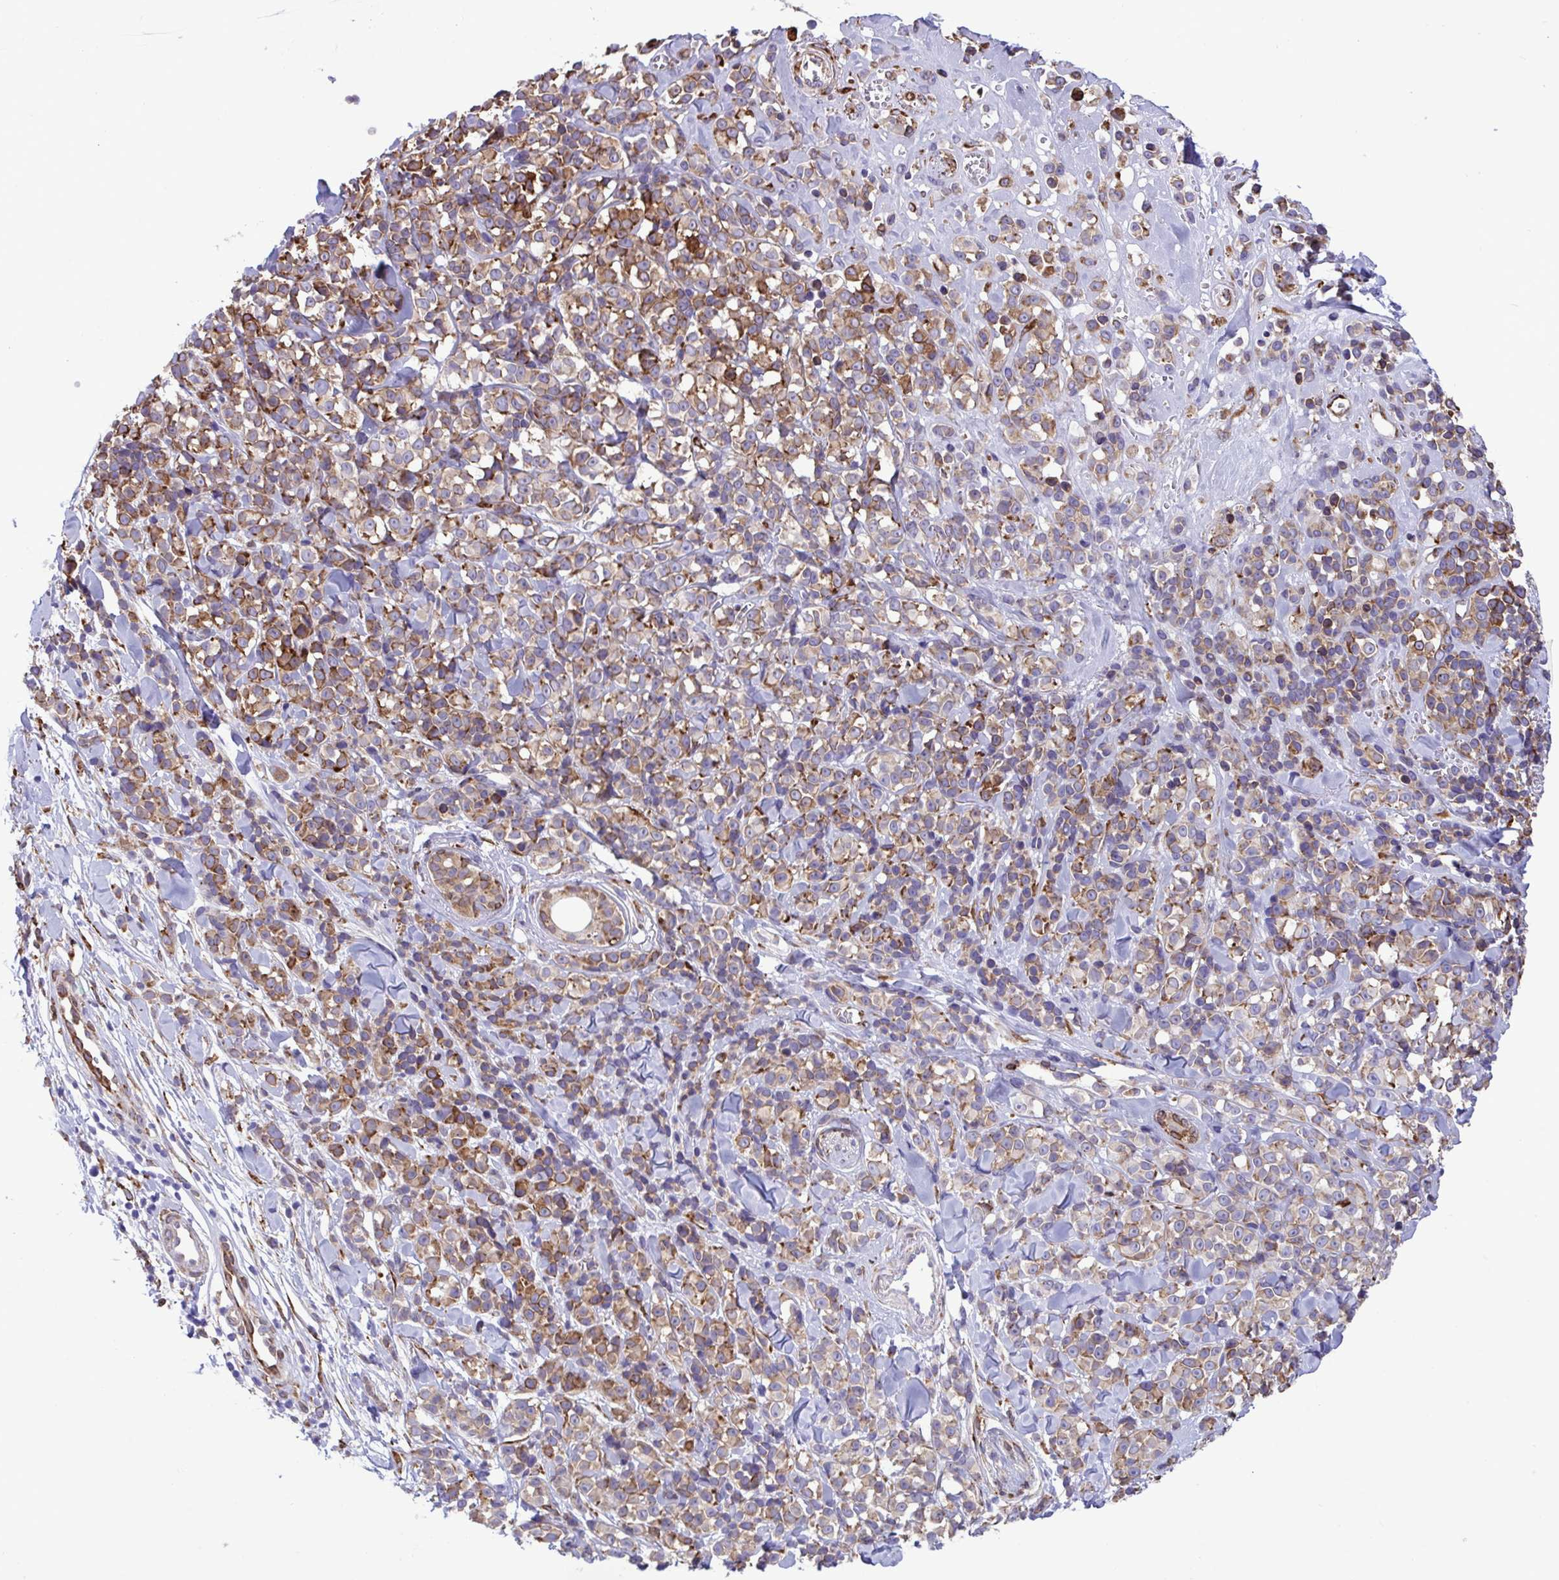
{"staining": {"intensity": "moderate", "quantity": ">75%", "location": "cytoplasmic/membranous"}, "tissue": "melanoma", "cell_type": "Tumor cells", "image_type": "cancer", "snomed": [{"axis": "morphology", "description": "Malignant melanoma, NOS"}, {"axis": "topography", "description": "Skin"}], "caption": "Melanoma tissue exhibits moderate cytoplasmic/membranous positivity in approximately >75% of tumor cells, visualized by immunohistochemistry.", "gene": "ASPH", "patient": {"sex": "male", "age": 85}}